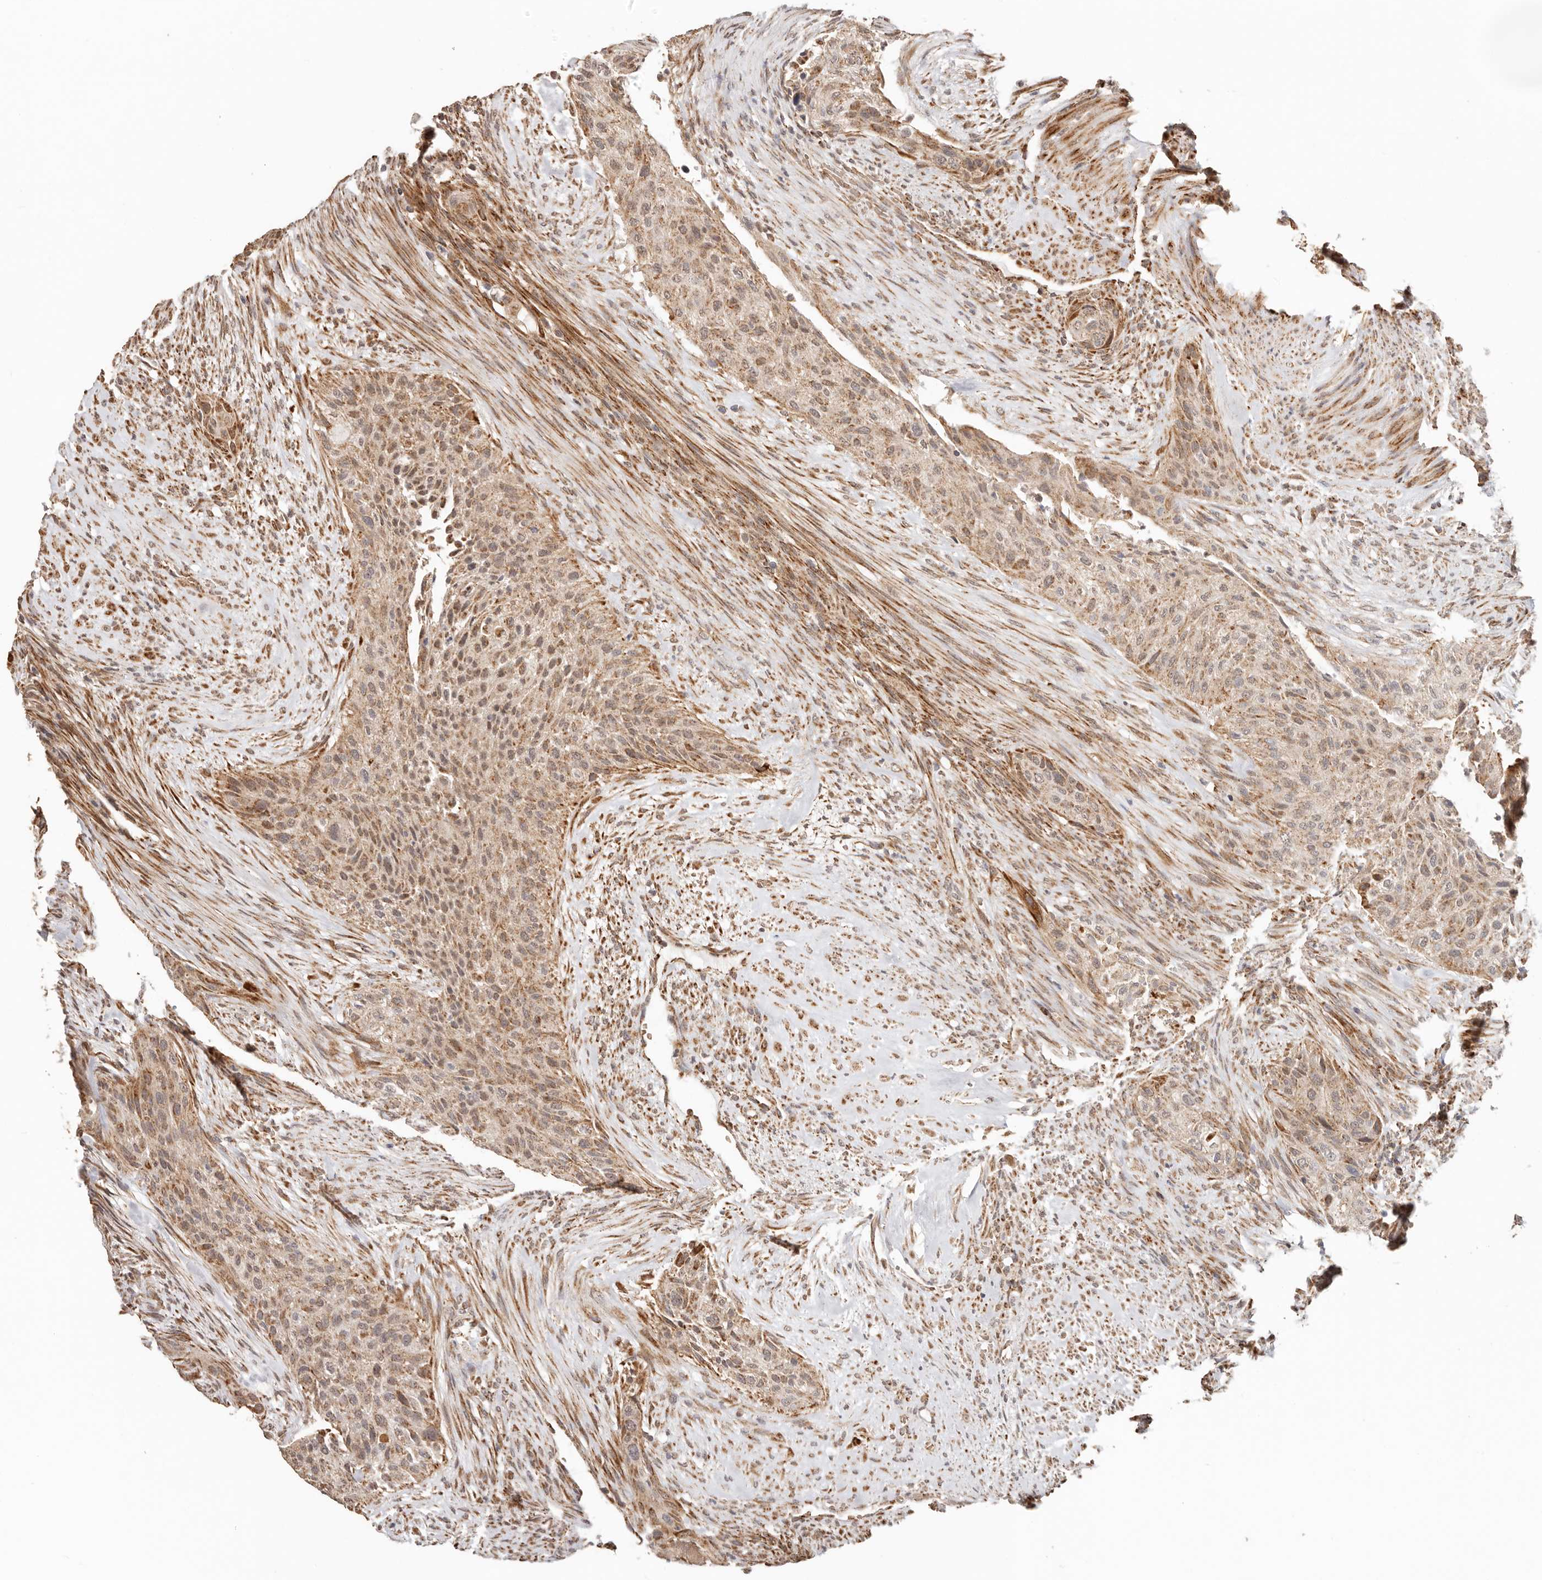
{"staining": {"intensity": "moderate", "quantity": ">75%", "location": "cytoplasmic/membranous"}, "tissue": "urothelial cancer", "cell_type": "Tumor cells", "image_type": "cancer", "snomed": [{"axis": "morphology", "description": "Urothelial carcinoma, High grade"}, {"axis": "topography", "description": "Urinary bladder"}], "caption": "Protein staining of urothelial cancer tissue exhibits moderate cytoplasmic/membranous positivity in approximately >75% of tumor cells.", "gene": "NDUFB11", "patient": {"sex": "male", "age": 35}}